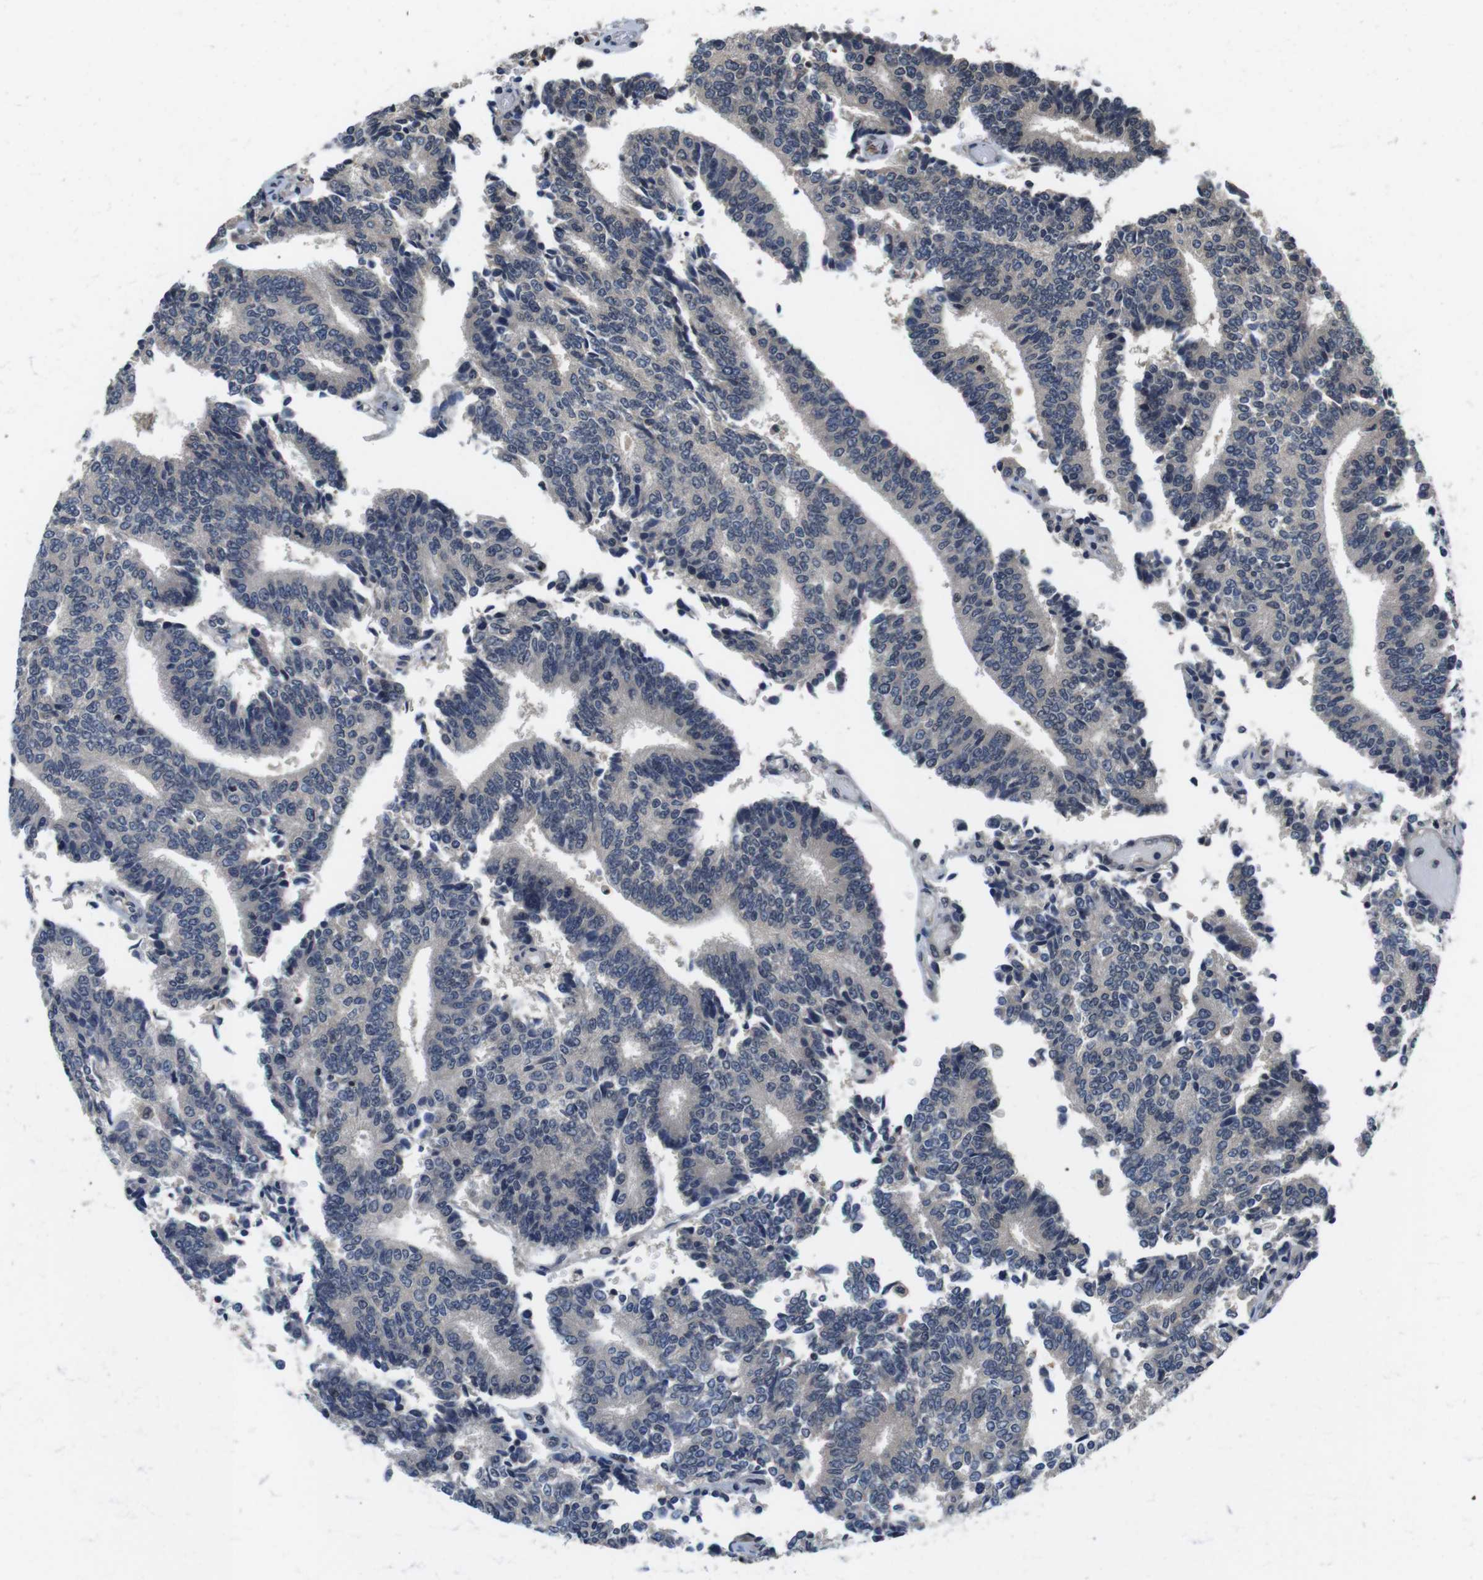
{"staining": {"intensity": "negative", "quantity": "none", "location": "none"}, "tissue": "prostate cancer", "cell_type": "Tumor cells", "image_type": "cancer", "snomed": [{"axis": "morphology", "description": "Normal tissue, NOS"}, {"axis": "morphology", "description": "Adenocarcinoma, High grade"}, {"axis": "topography", "description": "Prostate"}, {"axis": "topography", "description": "Seminal veicle"}], "caption": "Immunohistochemistry photomicrograph of human adenocarcinoma (high-grade) (prostate) stained for a protein (brown), which demonstrates no positivity in tumor cells. The staining was performed using DAB to visualize the protein expression in brown, while the nuclei were stained in blue with hematoxylin (Magnification: 20x).", "gene": "FADD", "patient": {"sex": "male", "age": 55}}